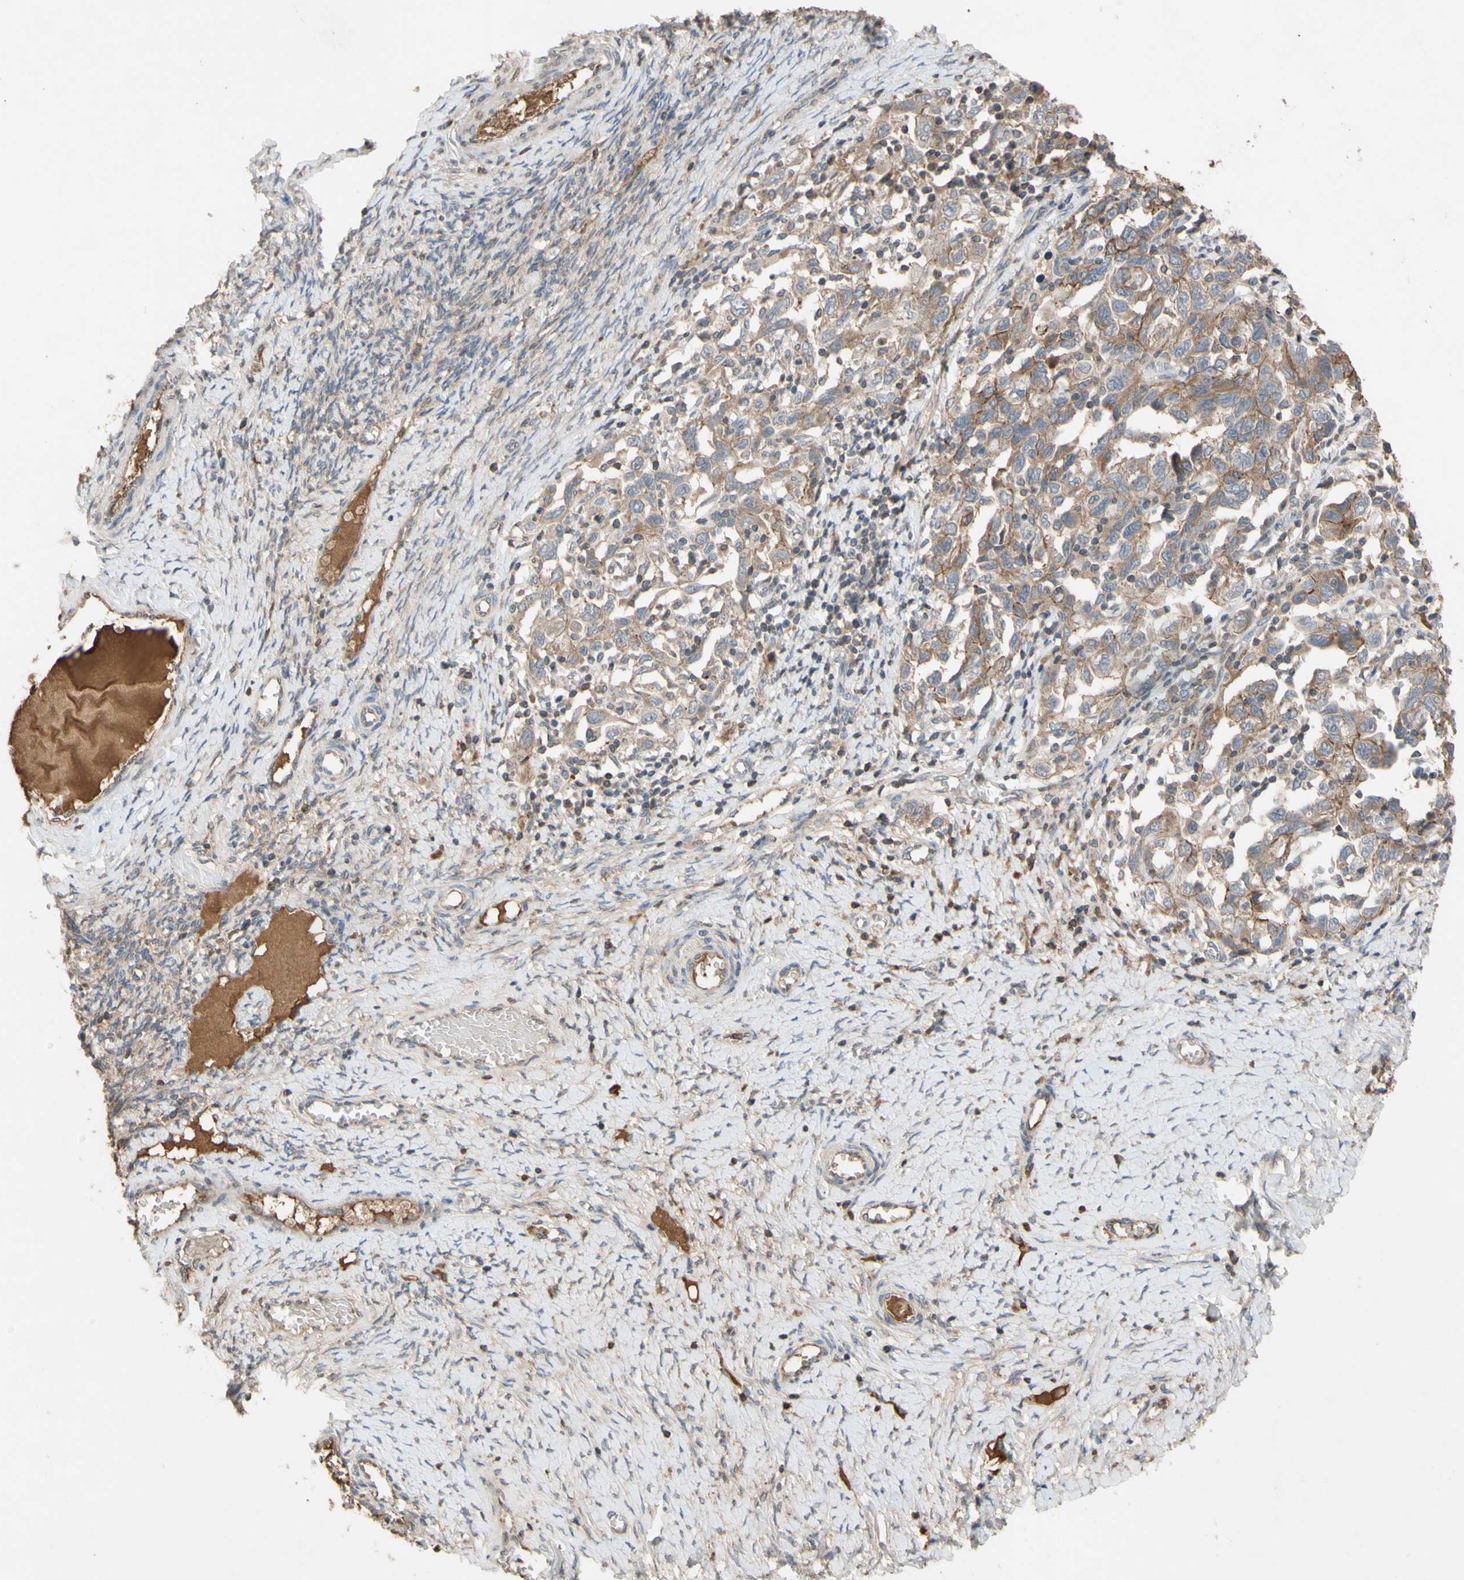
{"staining": {"intensity": "moderate", "quantity": ">75%", "location": "cytoplasmic/membranous"}, "tissue": "ovarian cancer", "cell_type": "Tumor cells", "image_type": "cancer", "snomed": [{"axis": "morphology", "description": "Carcinoma, NOS"}, {"axis": "morphology", "description": "Cystadenocarcinoma, serous, NOS"}, {"axis": "topography", "description": "Ovary"}], "caption": "This image reveals immunohistochemistry staining of ovarian cancer (carcinoma), with medium moderate cytoplasmic/membranous staining in approximately >75% of tumor cells.", "gene": "NECTIN3", "patient": {"sex": "female", "age": 69}}